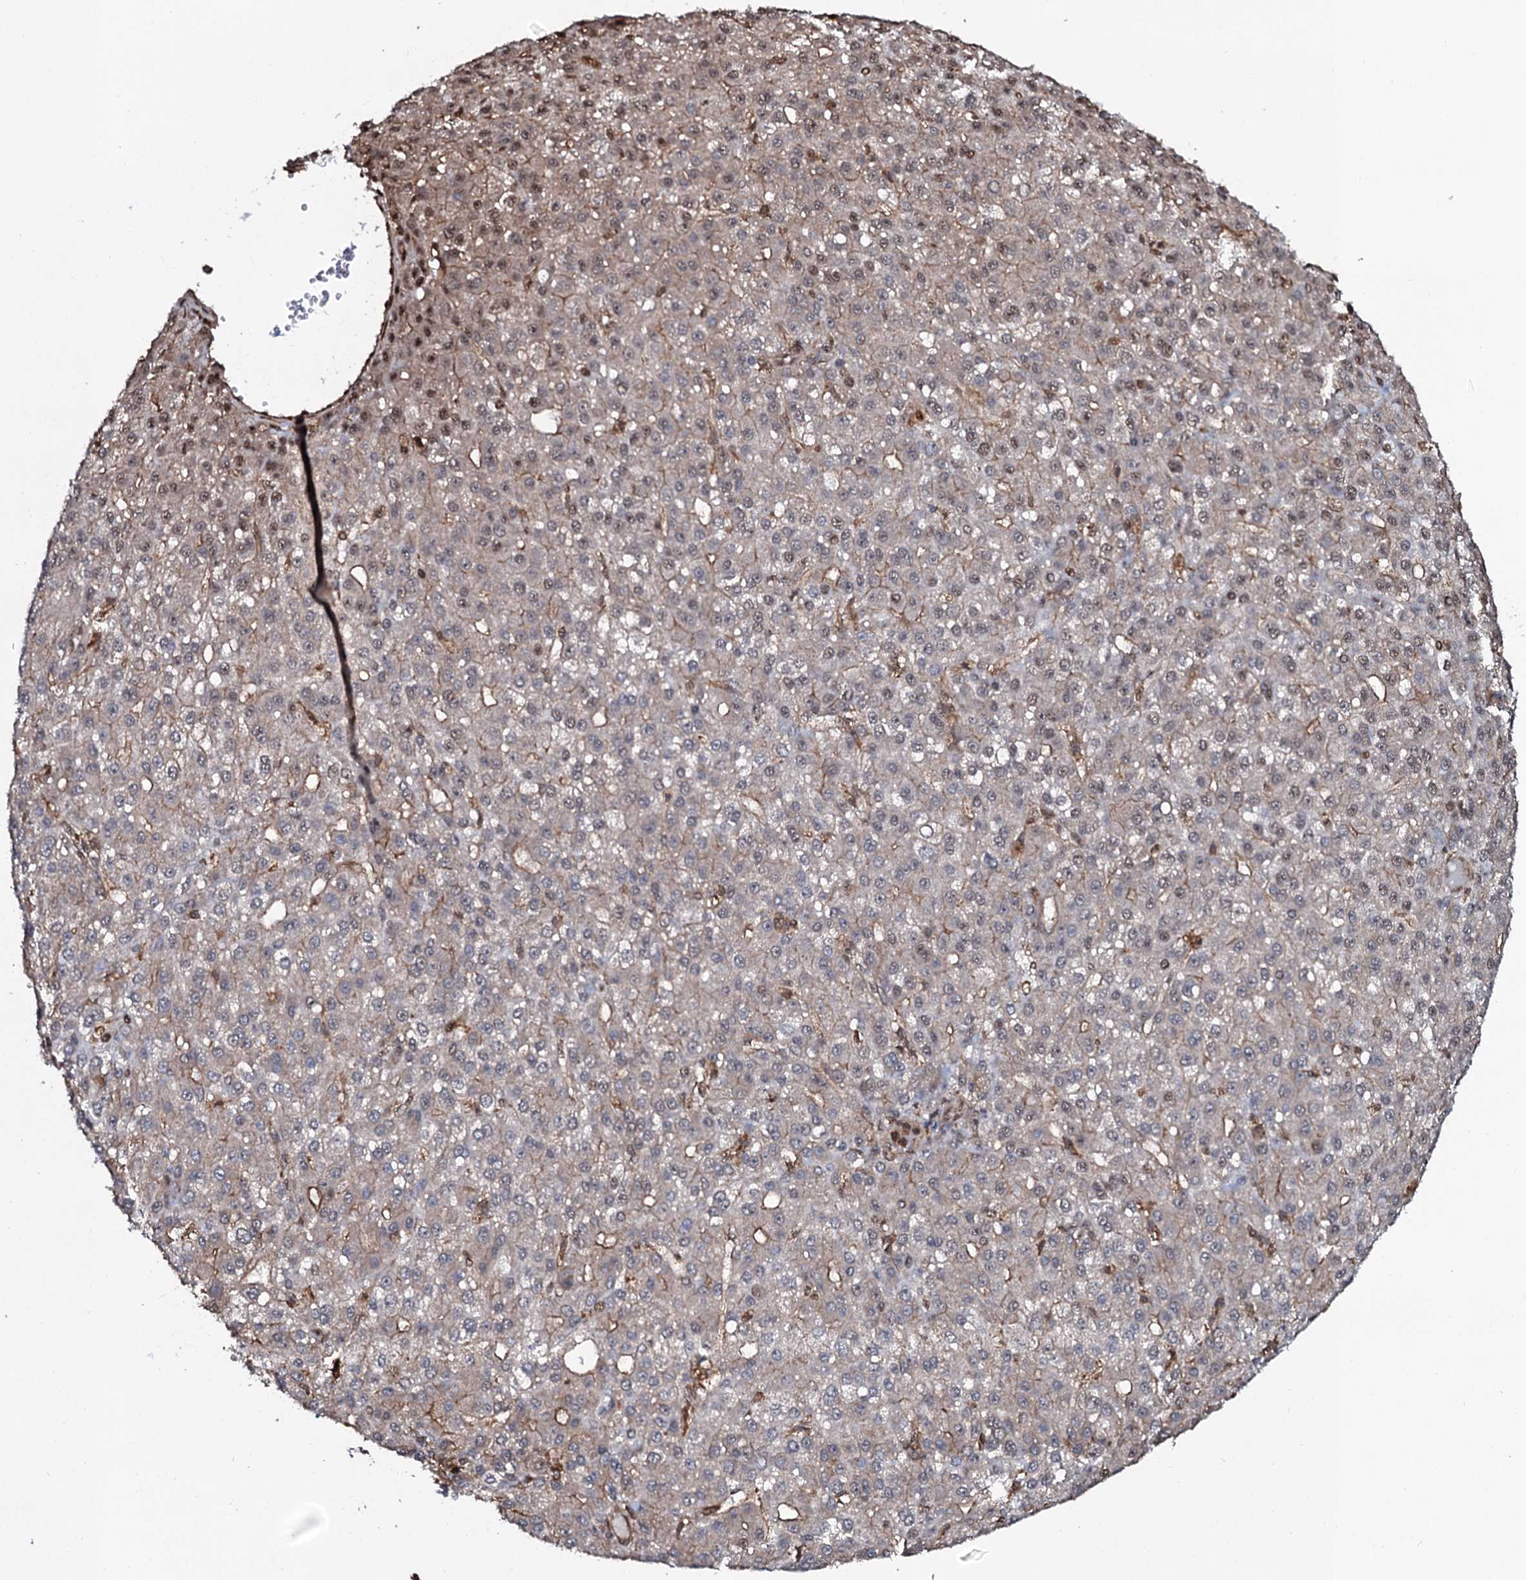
{"staining": {"intensity": "weak", "quantity": "25%-75%", "location": "cytoplasmic/membranous"}, "tissue": "liver cancer", "cell_type": "Tumor cells", "image_type": "cancer", "snomed": [{"axis": "morphology", "description": "Carcinoma, Hepatocellular, NOS"}, {"axis": "topography", "description": "Liver"}], "caption": "About 25%-75% of tumor cells in human hepatocellular carcinoma (liver) show weak cytoplasmic/membranous protein positivity as visualized by brown immunohistochemical staining.", "gene": "COG6", "patient": {"sex": "male", "age": 67}}